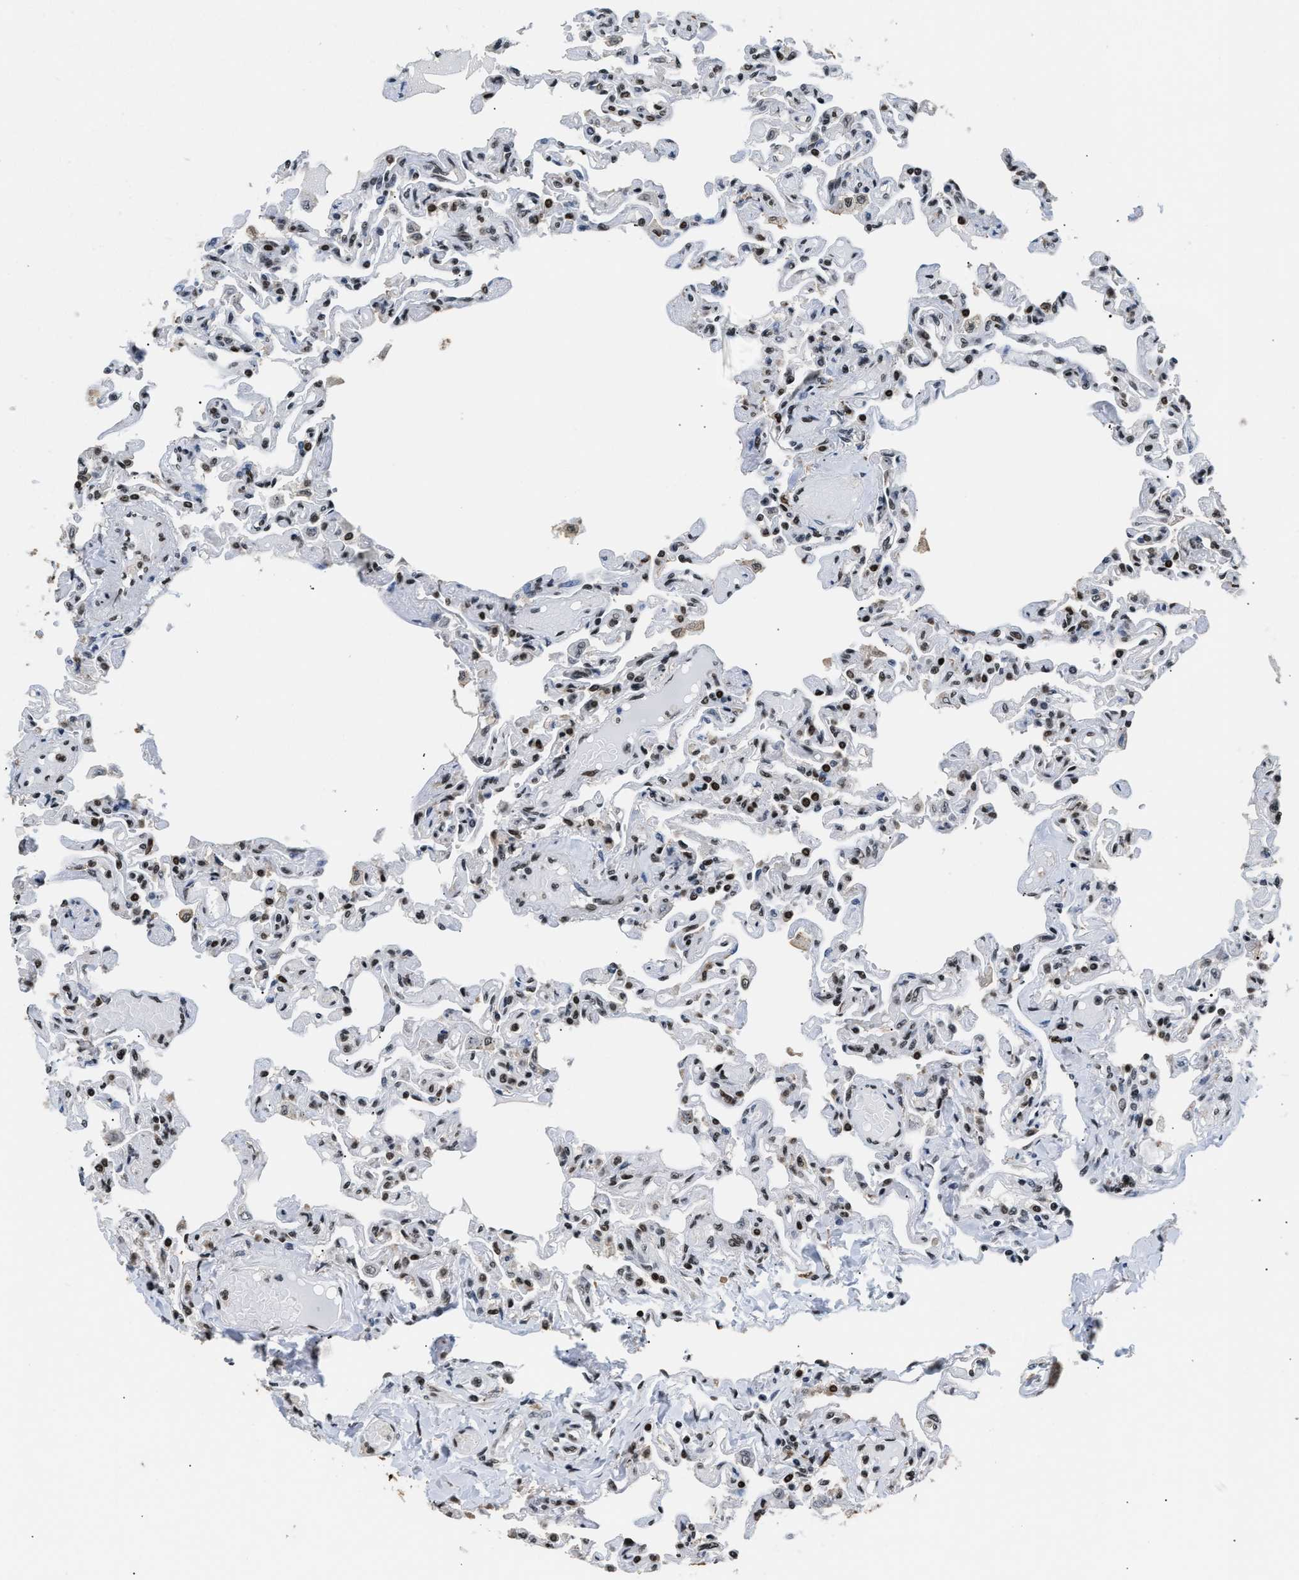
{"staining": {"intensity": "strong", "quantity": ">75%", "location": "nuclear"}, "tissue": "lung", "cell_type": "Alveolar cells", "image_type": "normal", "snomed": [{"axis": "morphology", "description": "Normal tissue, NOS"}, {"axis": "topography", "description": "Lung"}], "caption": "Lung was stained to show a protein in brown. There is high levels of strong nuclear staining in about >75% of alveolar cells. (Brightfield microscopy of DAB IHC at high magnification).", "gene": "RAD21", "patient": {"sex": "male", "age": 21}}